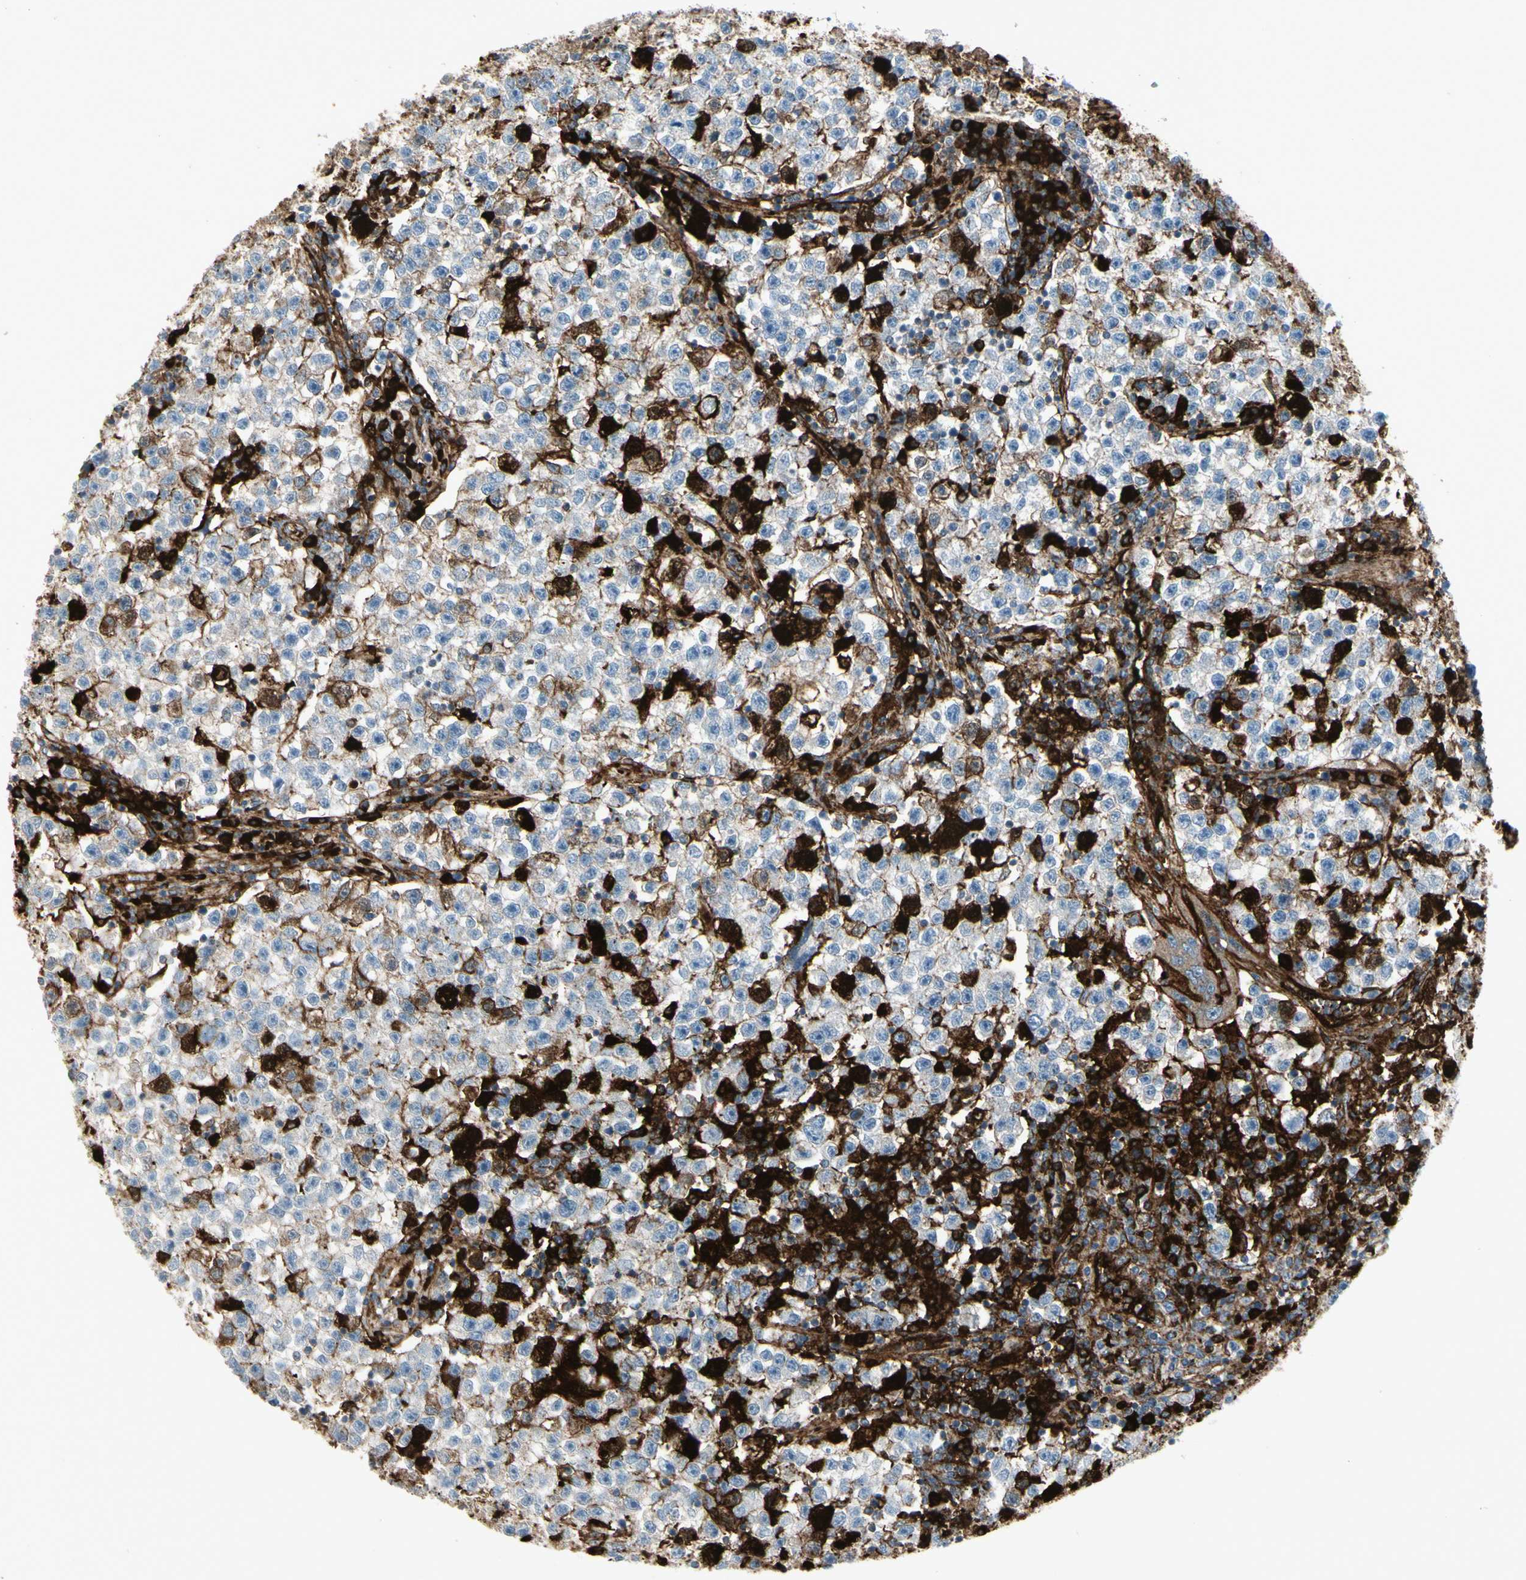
{"staining": {"intensity": "moderate", "quantity": "<25%", "location": "cytoplasmic/membranous"}, "tissue": "testis cancer", "cell_type": "Tumor cells", "image_type": "cancer", "snomed": [{"axis": "morphology", "description": "Seminoma, NOS"}, {"axis": "topography", "description": "Testis"}], "caption": "Testis cancer stained for a protein shows moderate cytoplasmic/membranous positivity in tumor cells. The staining is performed using DAB brown chromogen to label protein expression. The nuclei are counter-stained blue using hematoxylin.", "gene": "IGHG1", "patient": {"sex": "male", "age": 22}}